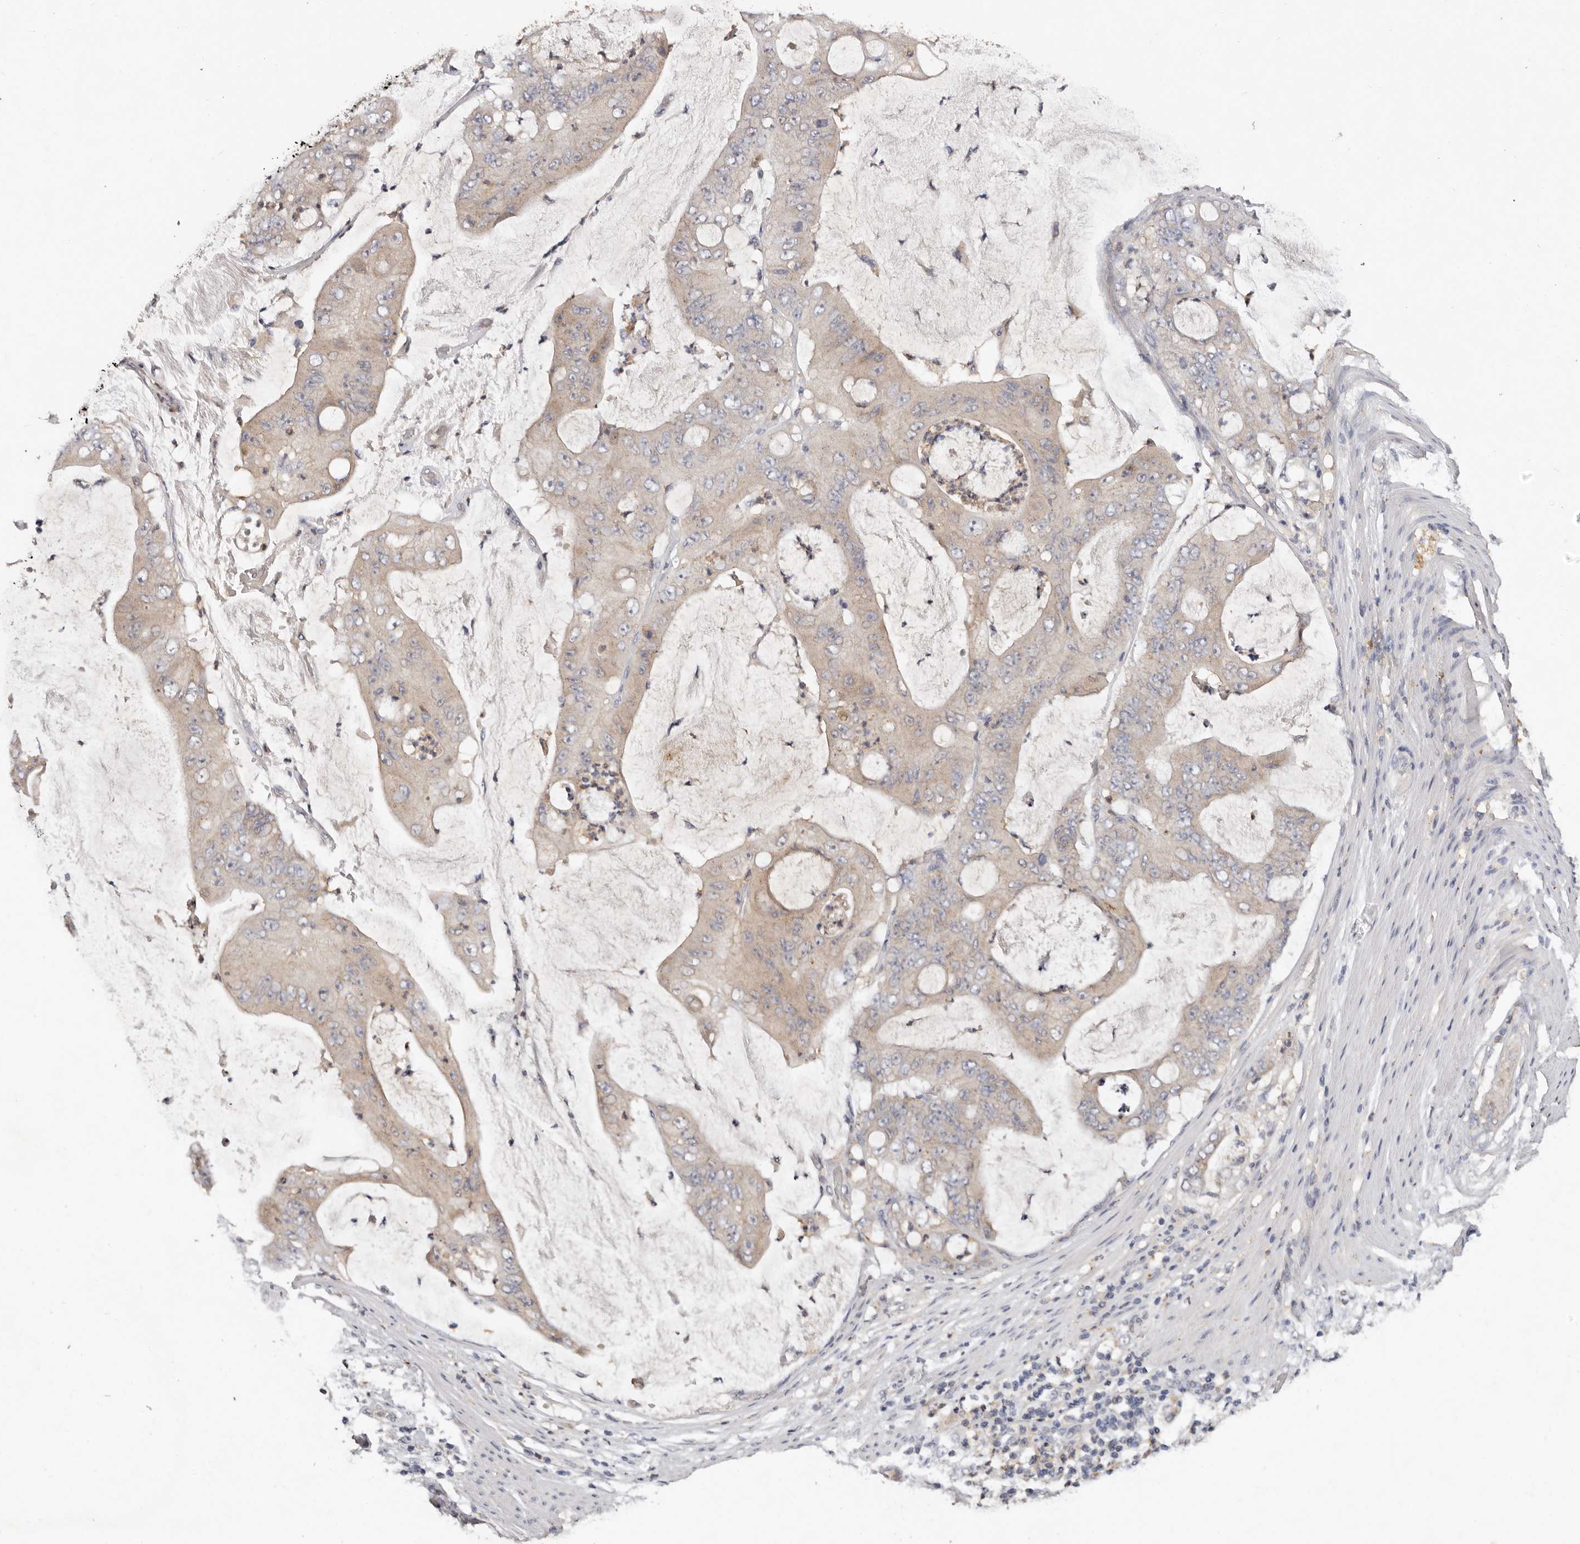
{"staining": {"intensity": "weak", "quantity": "25%-75%", "location": "cytoplasmic/membranous"}, "tissue": "stomach cancer", "cell_type": "Tumor cells", "image_type": "cancer", "snomed": [{"axis": "morphology", "description": "Adenocarcinoma, NOS"}, {"axis": "topography", "description": "Stomach"}], "caption": "Human stomach adenocarcinoma stained with a brown dye displays weak cytoplasmic/membranous positive positivity in approximately 25%-75% of tumor cells.", "gene": "EDEM1", "patient": {"sex": "female", "age": 73}}